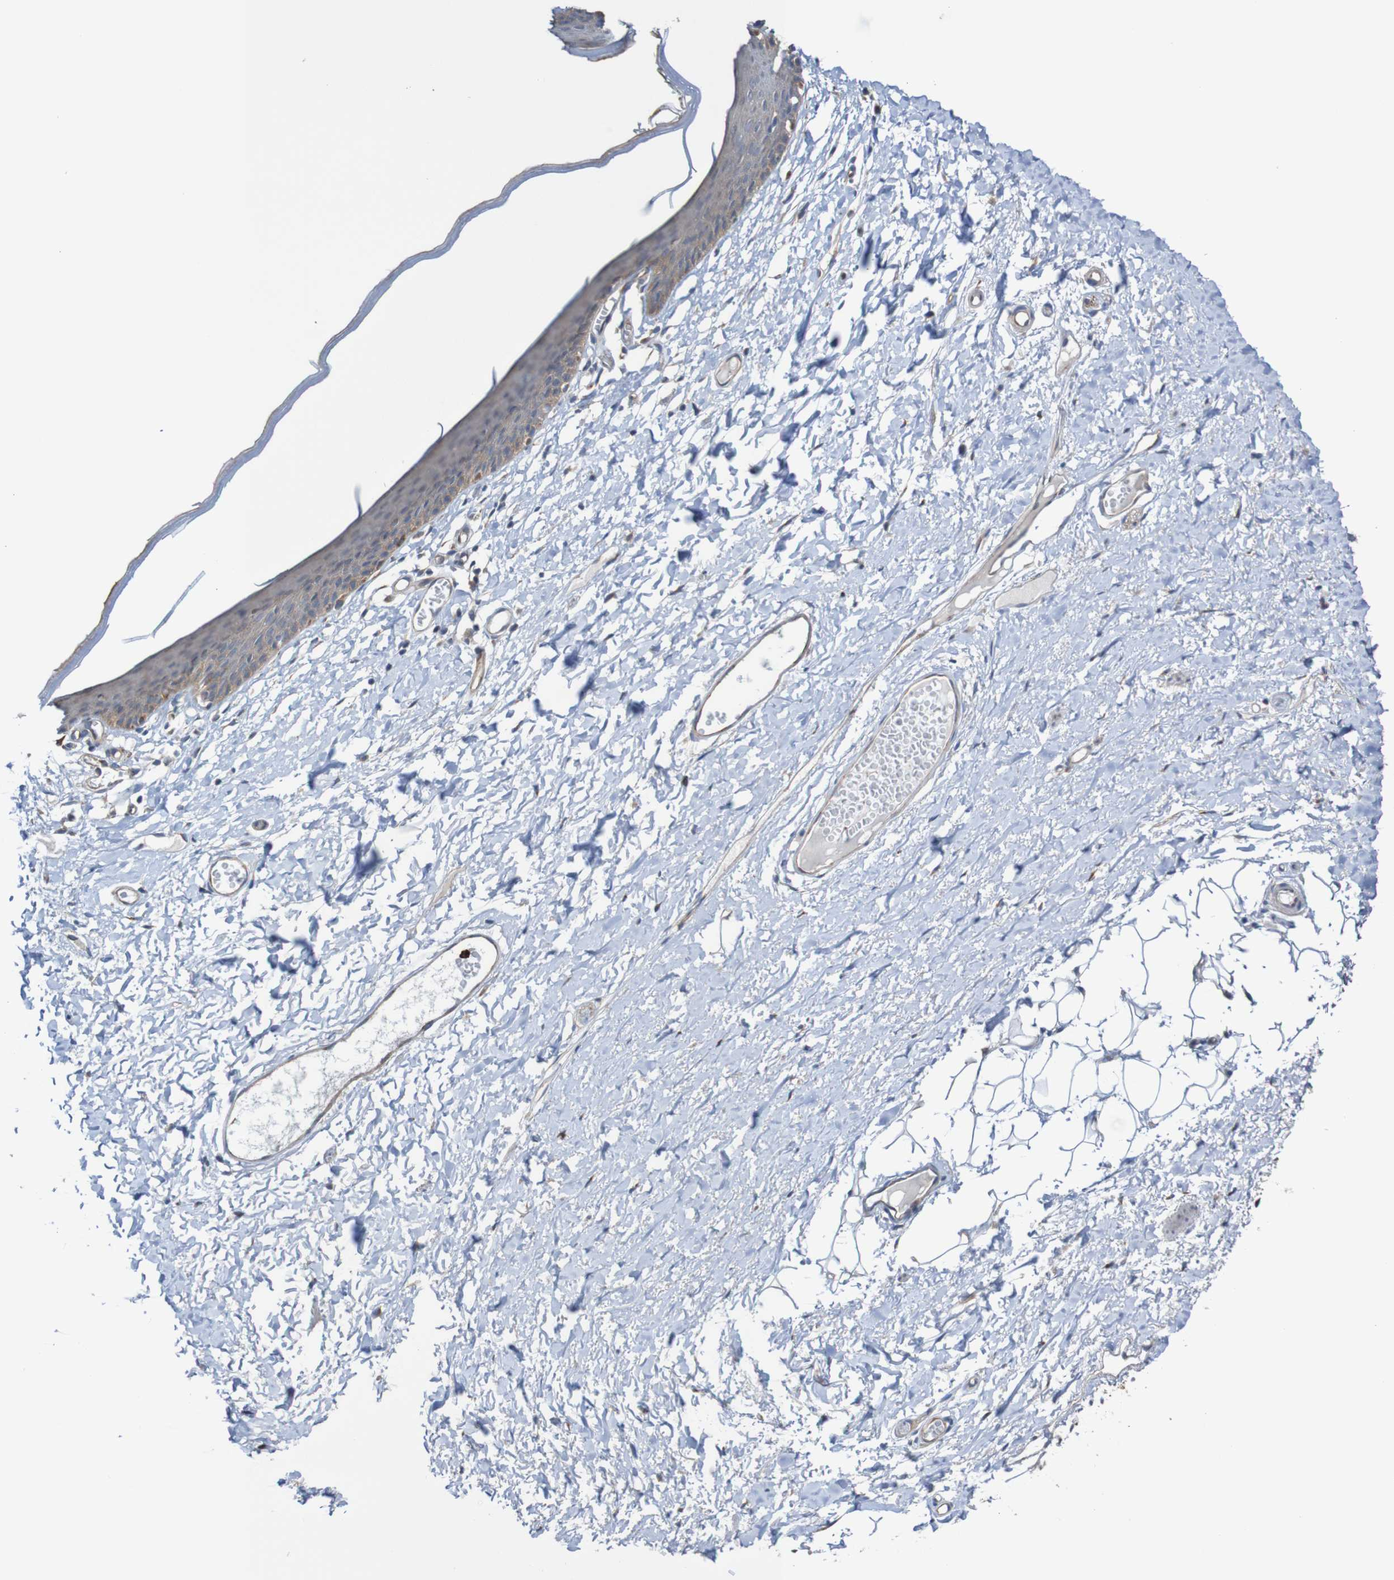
{"staining": {"intensity": "weak", "quantity": ">75%", "location": "cytoplasmic/membranous"}, "tissue": "skin", "cell_type": "Epidermal cells", "image_type": "normal", "snomed": [{"axis": "morphology", "description": "Normal tissue, NOS"}, {"axis": "topography", "description": "Vulva"}], "caption": "Protein staining demonstrates weak cytoplasmic/membranous expression in approximately >75% of epidermal cells in benign skin.", "gene": "ST8SIA6", "patient": {"sex": "female", "age": 54}}